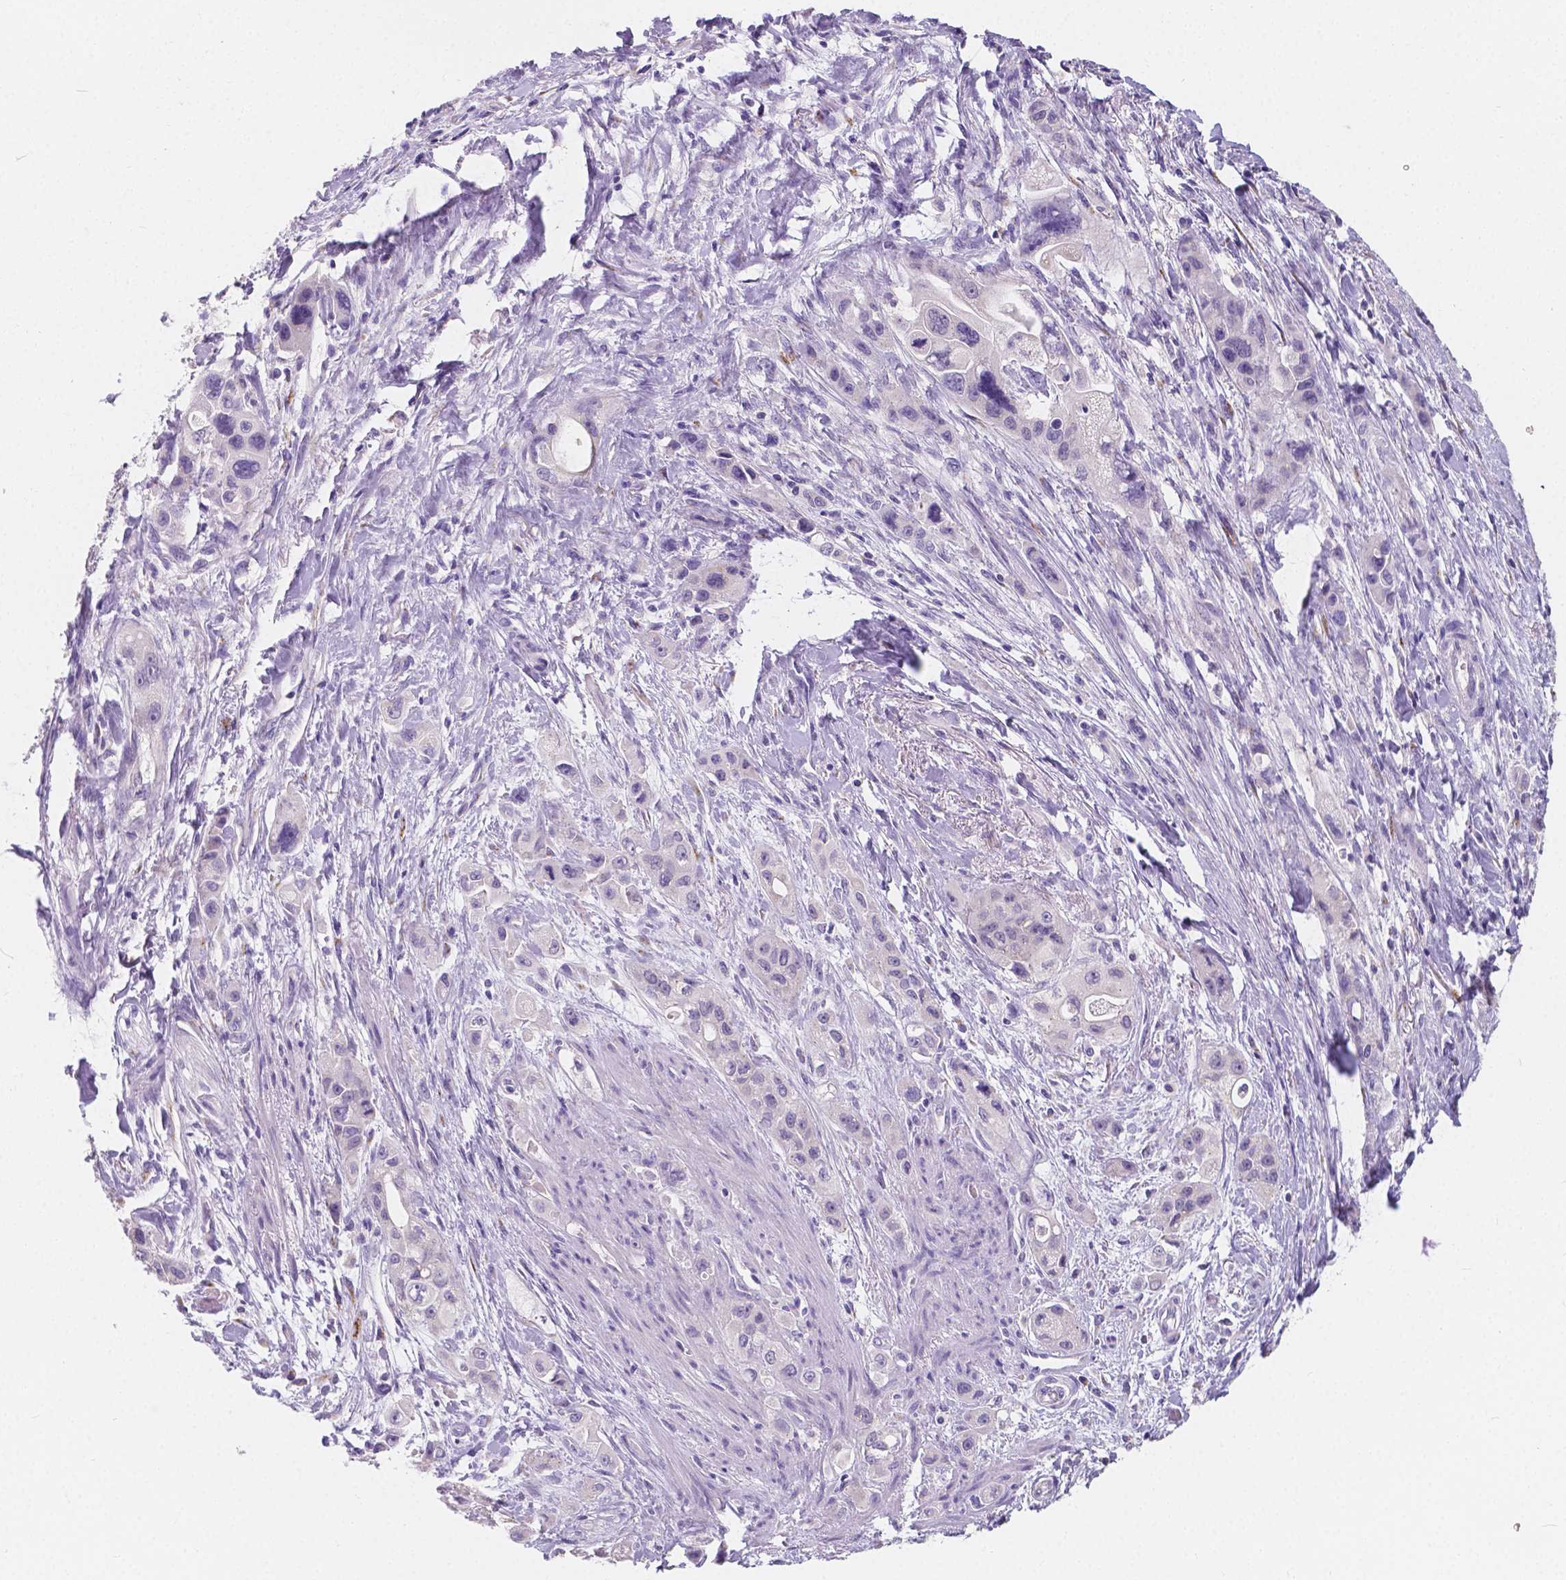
{"staining": {"intensity": "negative", "quantity": "none", "location": "none"}, "tissue": "pancreatic cancer", "cell_type": "Tumor cells", "image_type": "cancer", "snomed": [{"axis": "morphology", "description": "Adenocarcinoma, NOS"}, {"axis": "topography", "description": "Pancreas"}], "caption": "A photomicrograph of human pancreatic adenocarcinoma is negative for staining in tumor cells.", "gene": "RNF186", "patient": {"sex": "female", "age": 66}}